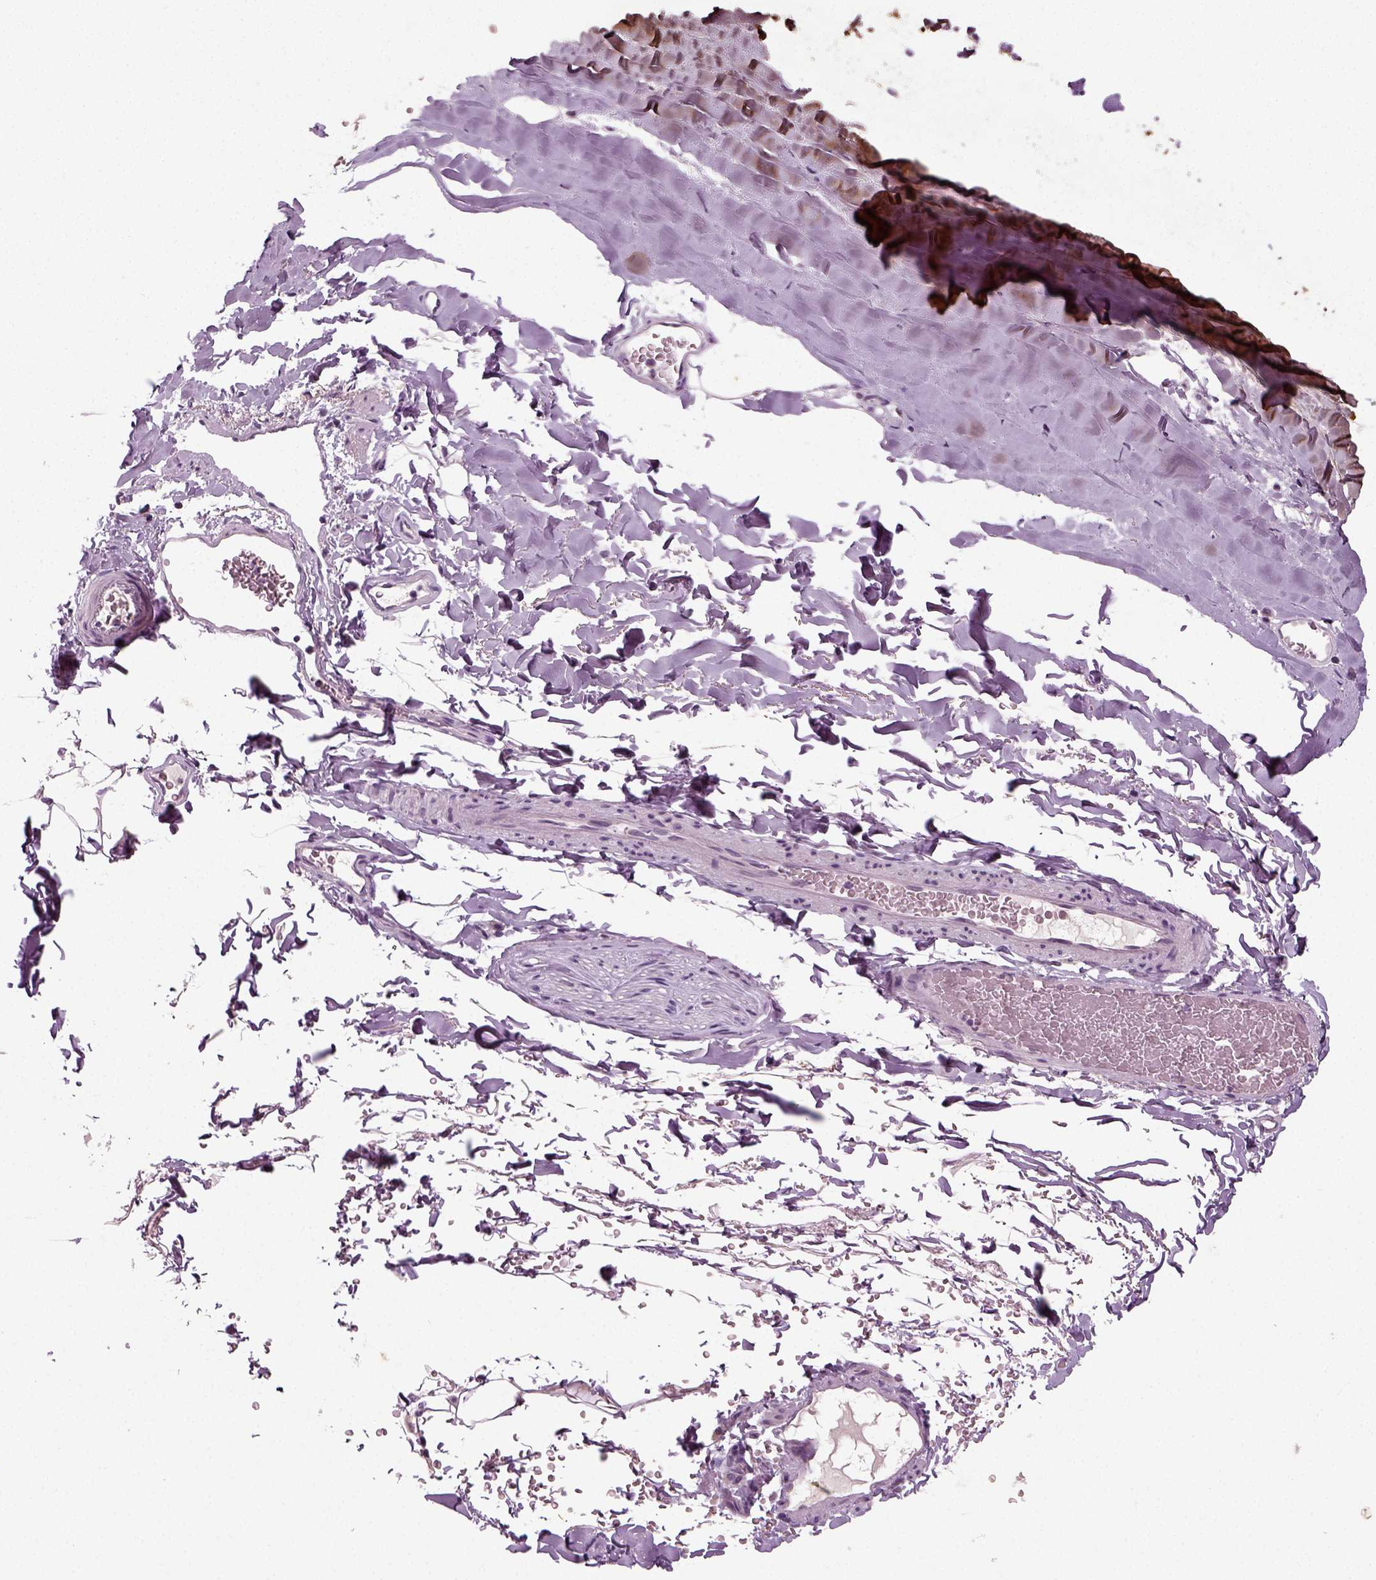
{"staining": {"intensity": "negative", "quantity": "none", "location": "none"}, "tissue": "adipose tissue", "cell_type": "Adipocytes", "image_type": "normal", "snomed": [{"axis": "morphology", "description": "Normal tissue, NOS"}, {"axis": "topography", "description": "Lymph node"}, {"axis": "topography", "description": "Bronchus"}], "caption": "Adipocytes show no significant protein expression in normal adipose tissue.", "gene": "SYNGAP1", "patient": {"sex": "female", "age": 70}}